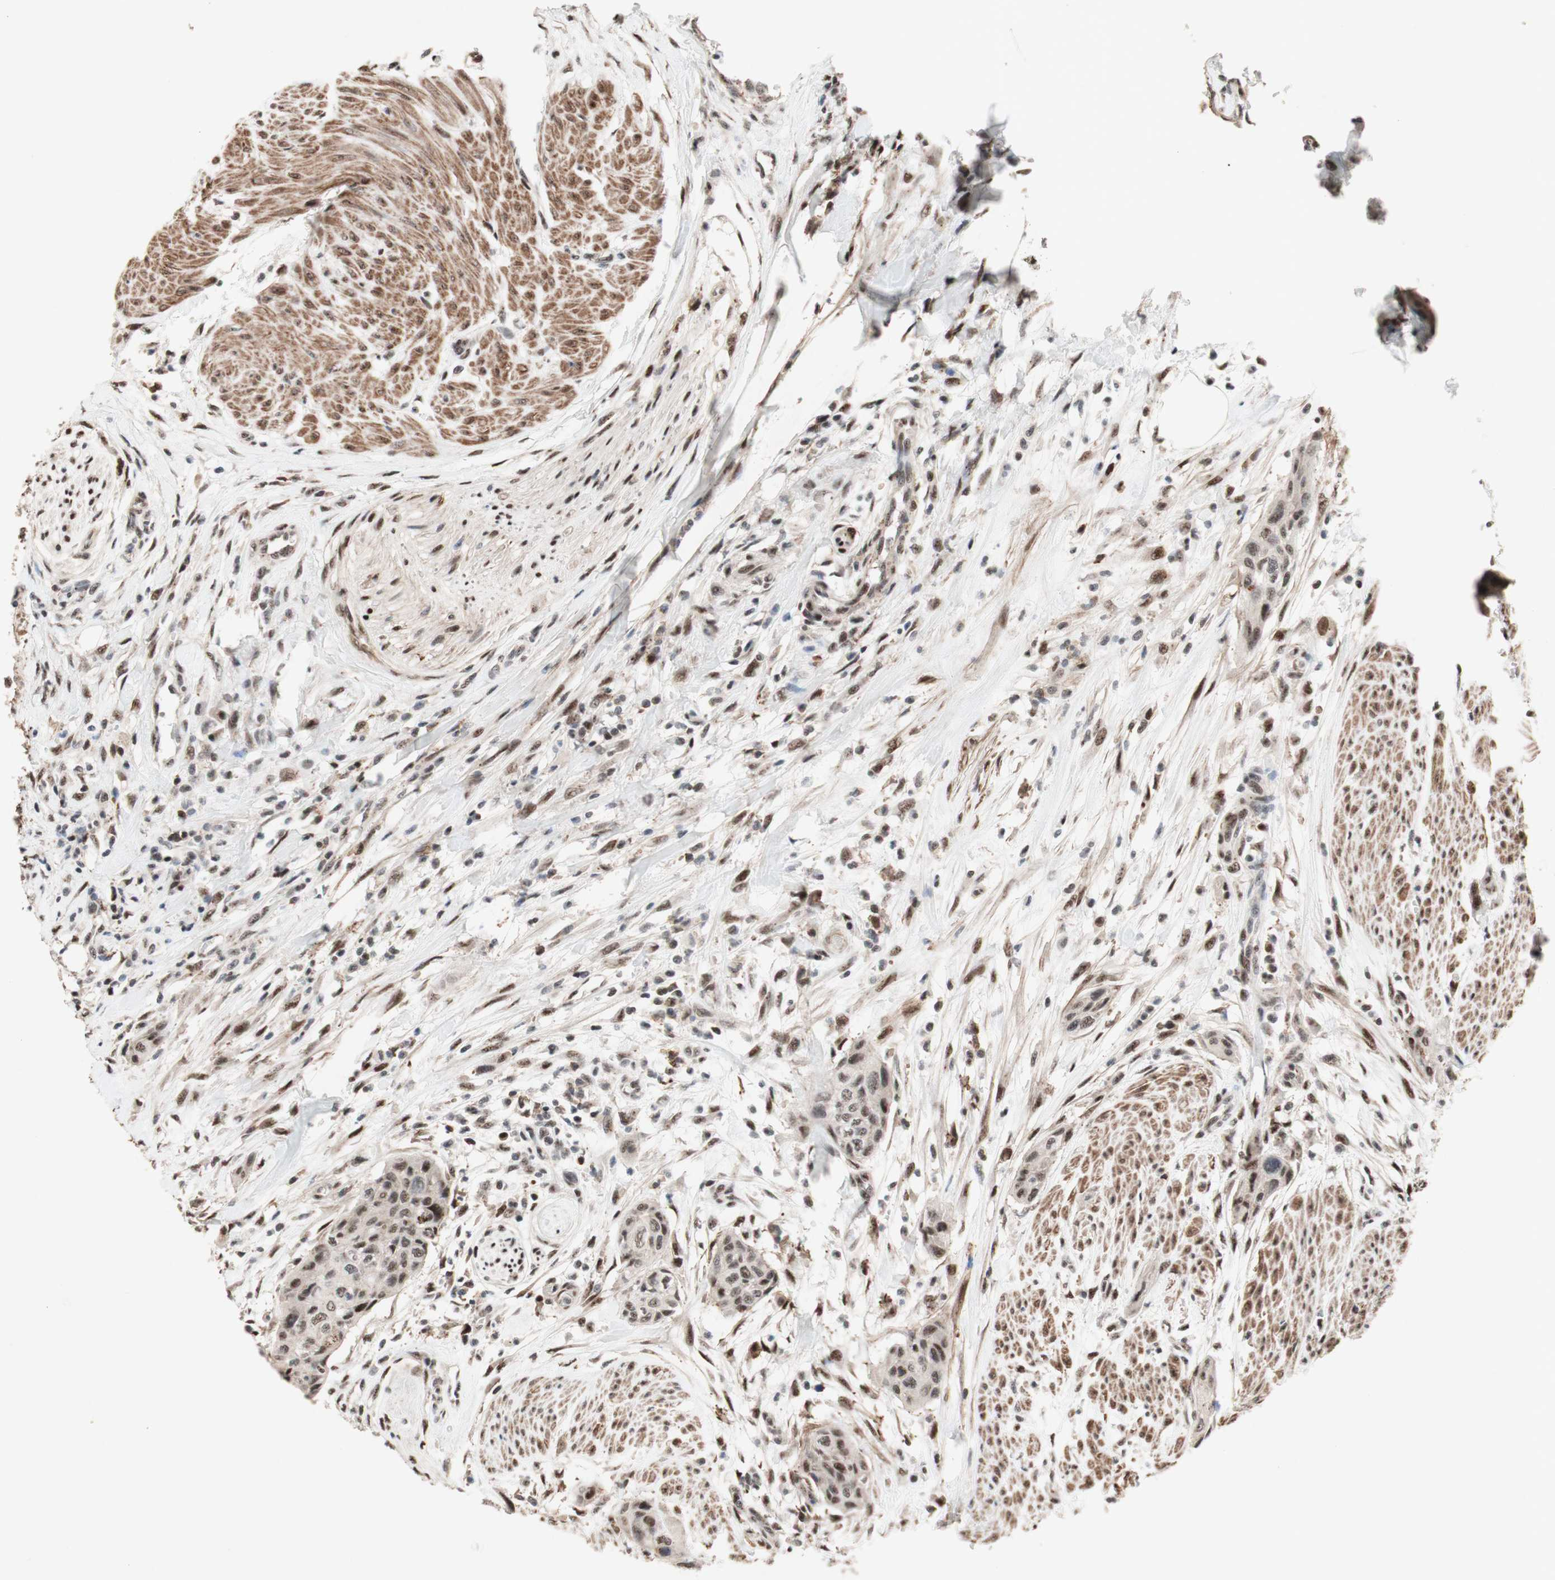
{"staining": {"intensity": "moderate", "quantity": ">75%", "location": "nuclear"}, "tissue": "urothelial cancer", "cell_type": "Tumor cells", "image_type": "cancer", "snomed": [{"axis": "morphology", "description": "Urothelial carcinoma, High grade"}, {"axis": "topography", "description": "Urinary bladder"}], "caption": "Moderate nuclear protein staining is appreciated in about >75% of tumor cells in urothelial cancer. The protein of interest is shown in brown color, while the nuclei are stained blue.", "gene": "TLE1", "patient": {"sex": "male", "age": 35}}